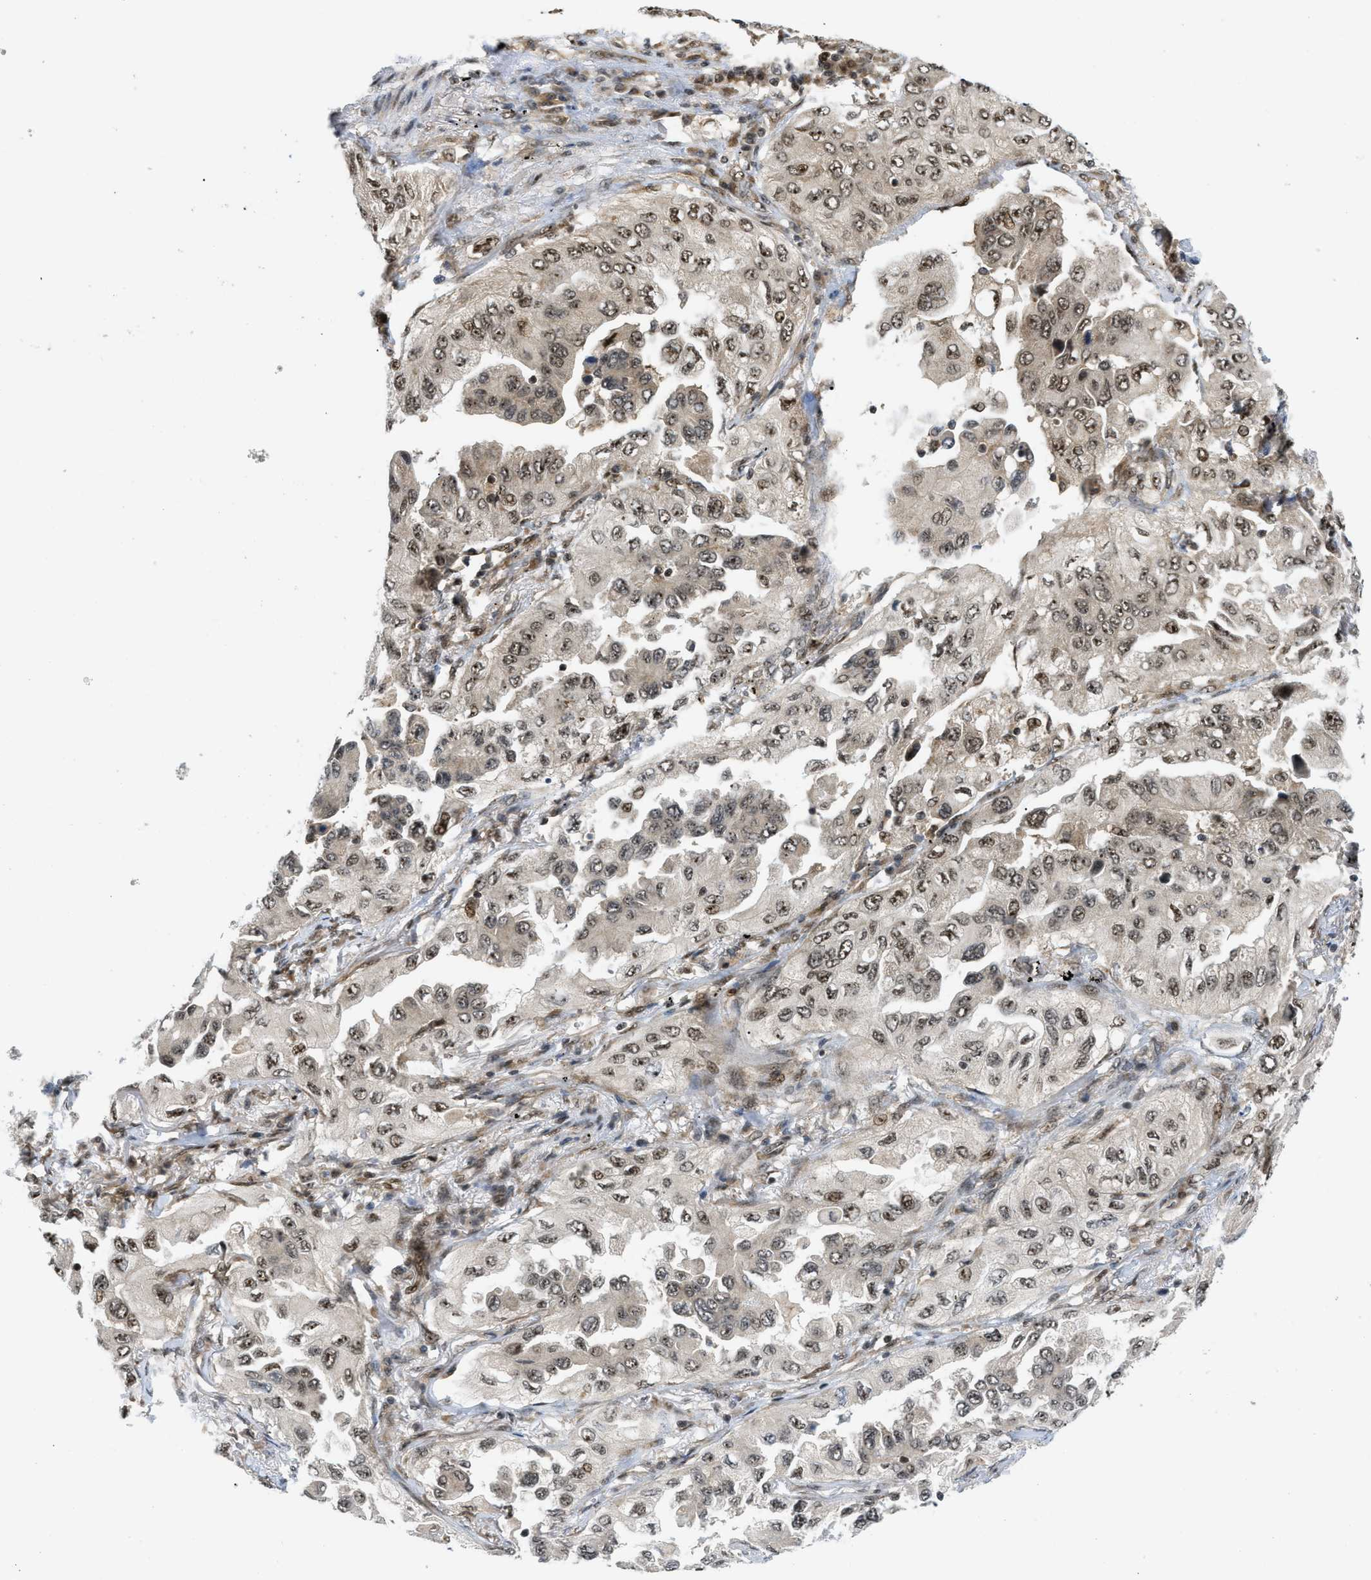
{"staining": {"intensity": "weak", "quantity": "25%-75%", "location": "nuclear"}, "tissue": "lung cancer", "cell_type": "Tumor cells", "image_type": "cancer", "snomed": [{"axis": "morphology", "description": "Adenocarcinoma, NOS"}, {"axis": "topography", "description": "Lung"}], "caption": "Lung cancer (adenocarcinoma) stained with a protein marker exhibits weak staining in tumor cells.", "gene": "TACC1", "patient": {"sex": "female", "age": 65}}